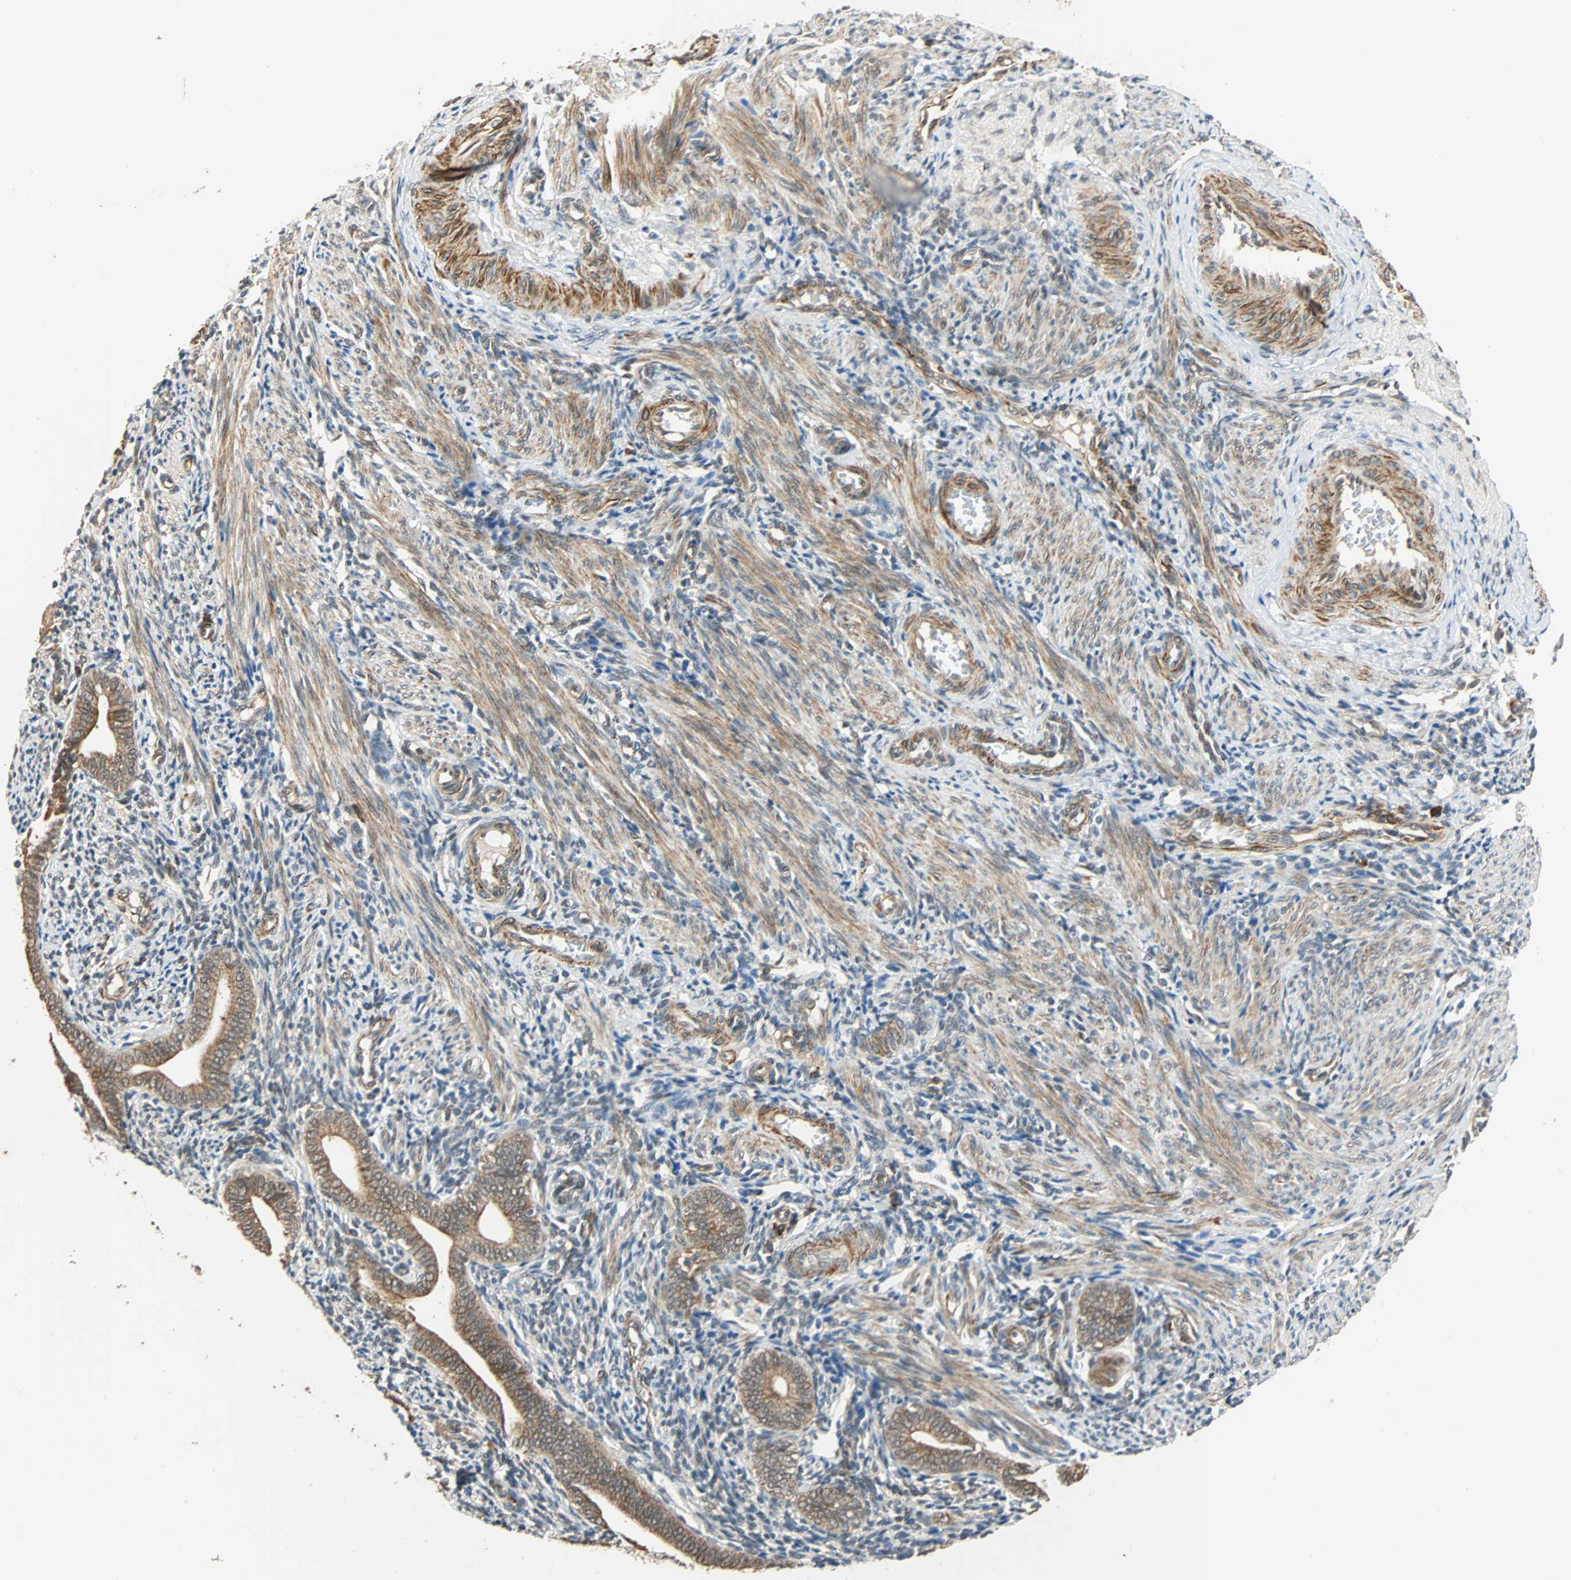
{"staining": {"intensity": "weak", "quantity": "<25%", "location": "cytoplasmic/membranous"}, "tissue": "endometrium", "cell_type": "Cells in endometrial stroma", "image_type": "normal", "snomed": [{"axis": "morphology", "description": "Normal tissue, NOS"}, {"axis": "topography", "description": "Uterus"}, {"axis": "topography", "description": "Endometrium"}], "caption": "DAB immunohistochemical staining of normal human endometrium demonstrates no significant expression in cells in endometrial stroma.", "gene": "QSER1", "patient": {"sex": "female", "age": 33}}